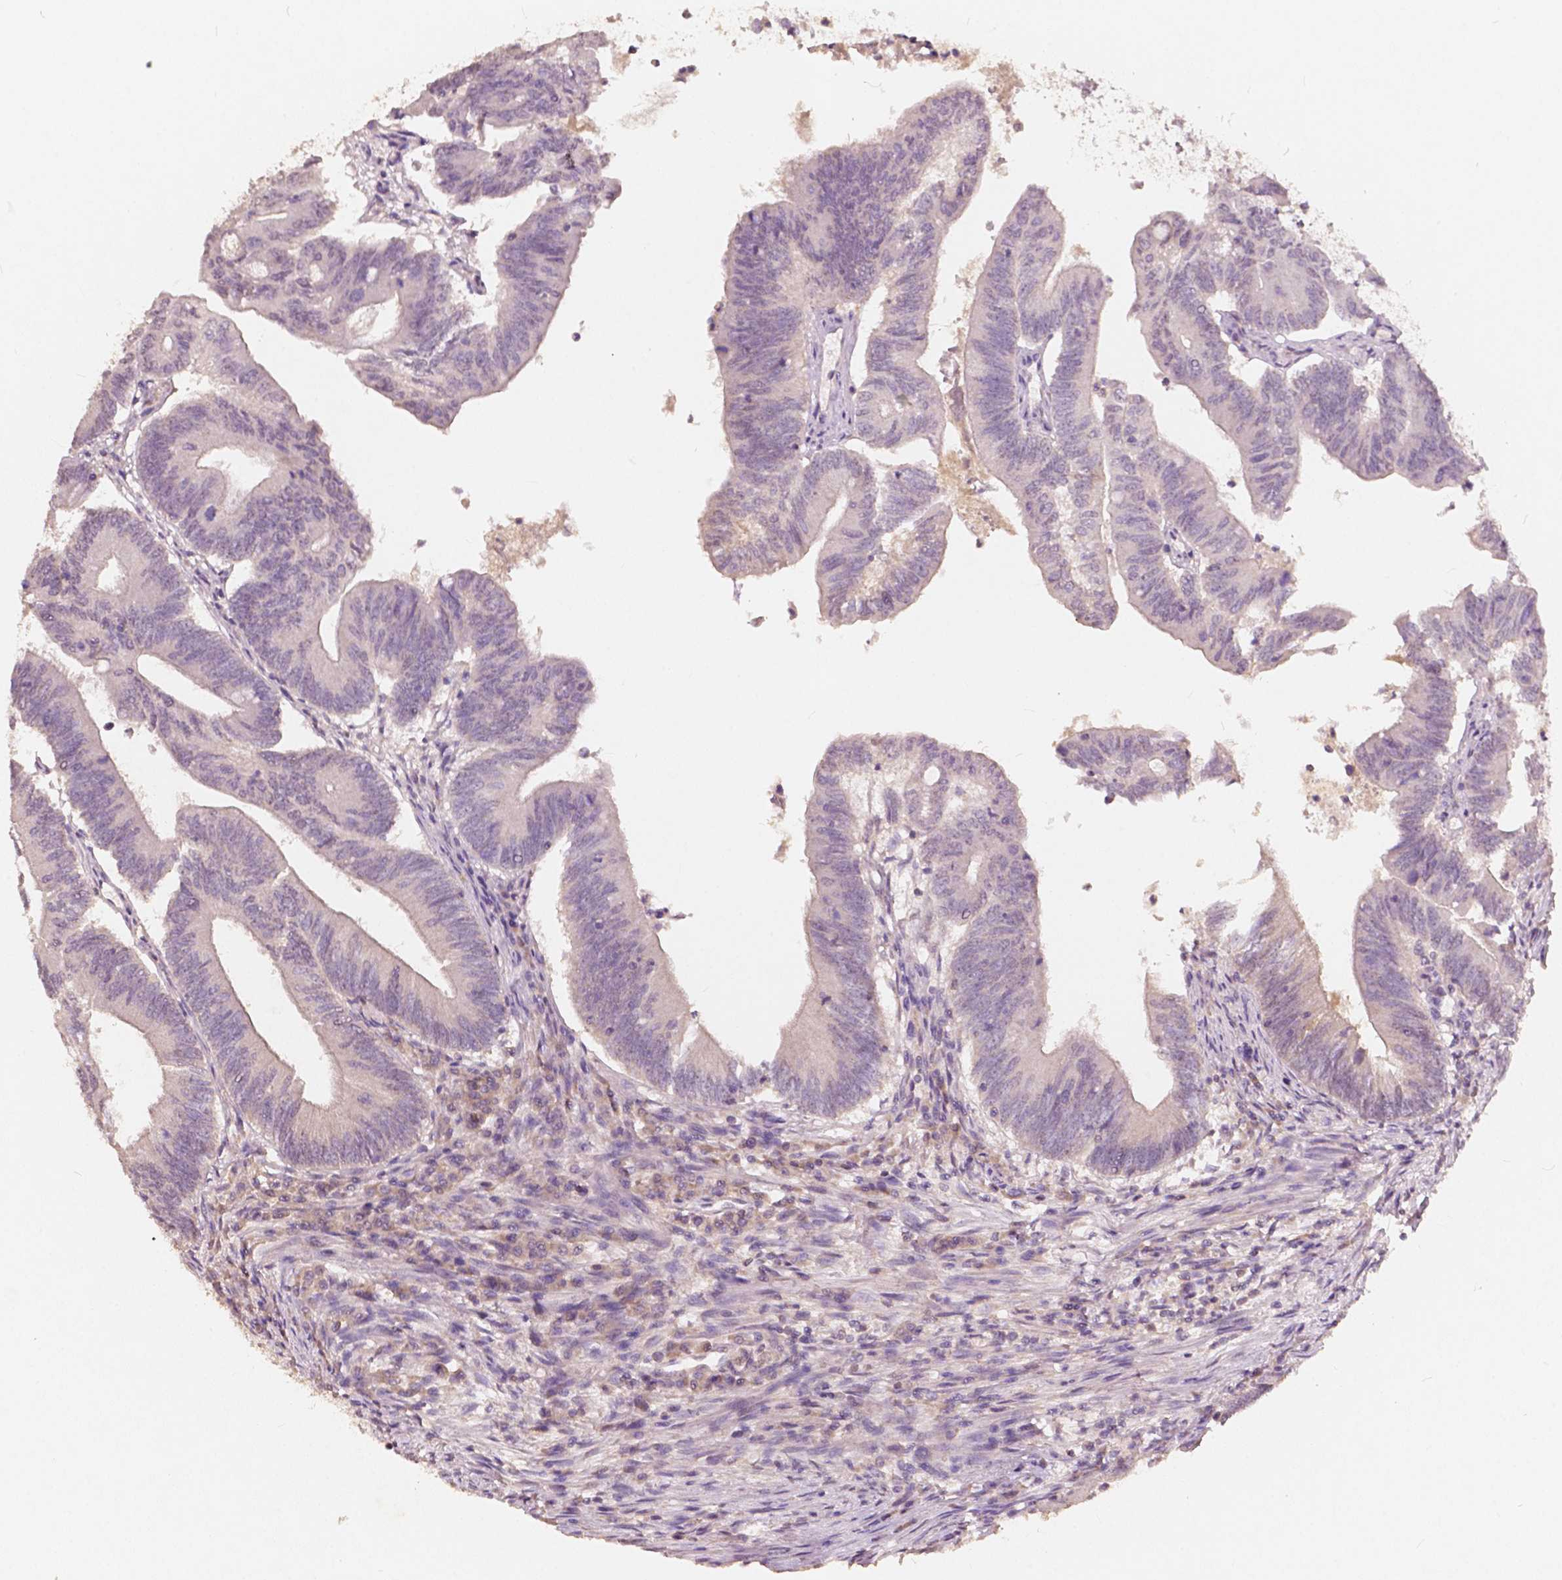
{"staining": {"intensity": "weak", "quantity": "<25%", "location": "nuclear"}, "tissue": "colorectal cancer", "cell_type": "Tumor cells", "image_type": "cancer", "snomed": [{"axis": "morphology", "description": "Adenocarcinoma, NOS"}, {"axis": "topography", "description": "Colon"}], "caption": "Colorectal cancer was stained to show a protein in brown. There is no significant expression in tumor cells.", "gene": "SOX15", "patient": {"sex": "female", "age": 70}}